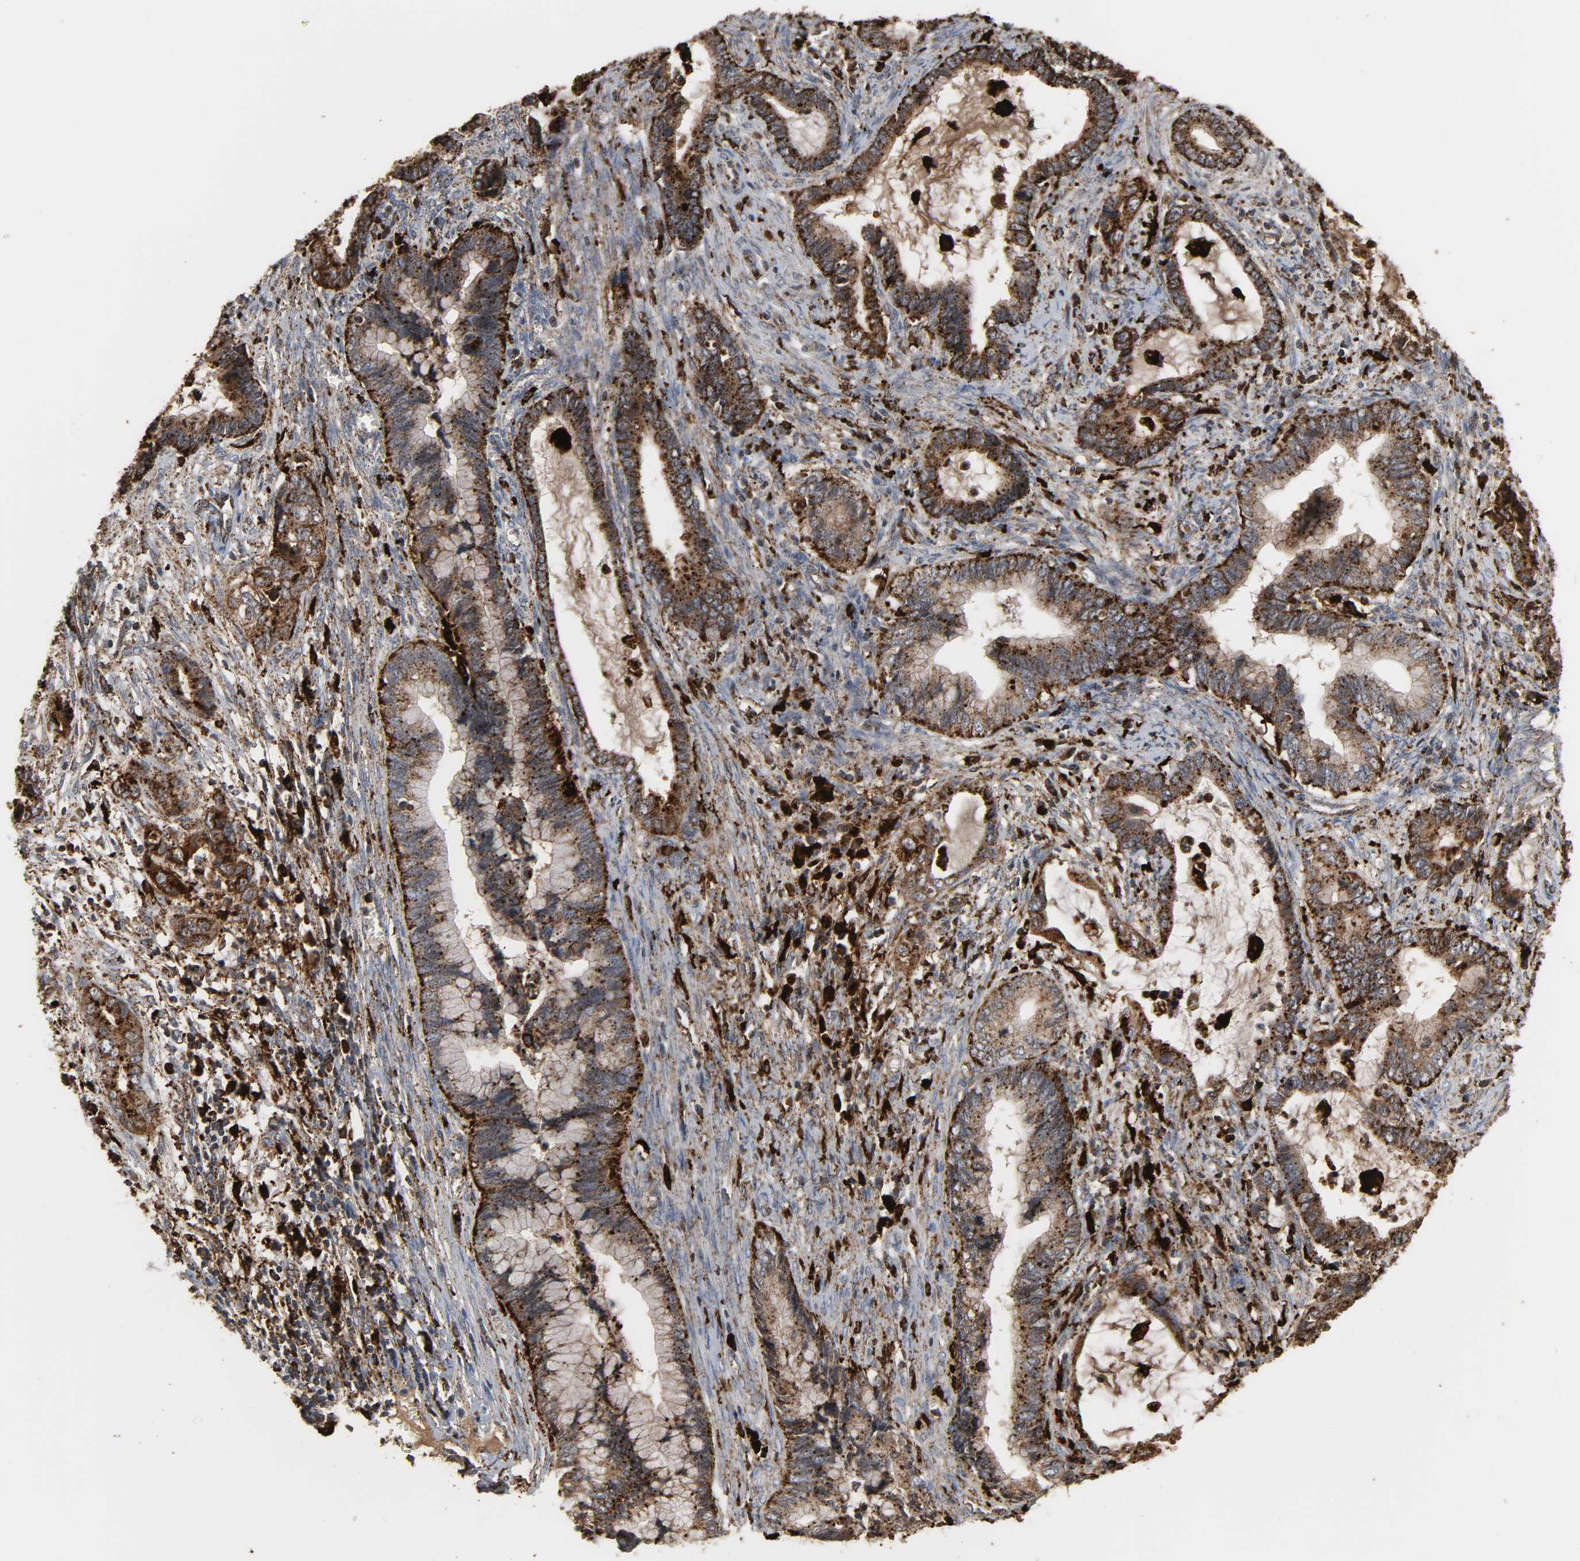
{"staining": {"intensity": "strong", "quantity": ">75%", "location": "nuclear"}, "tissue": "cervical cancer", "cell_type": "Tumor cells", "image_type": "cancer", "snomed": [{"axis": "morphology", "description": "Adenocarcinoma, NOS"}, {"axis": "topography", "description": "Cervix"}], "caption": "Human cervical cancer stained with a brown dye displays strong nuclear positive staining in about >75% of tumor cells.", "gene": "PSAP", "patient": {"sex": "female", "age": 44}}